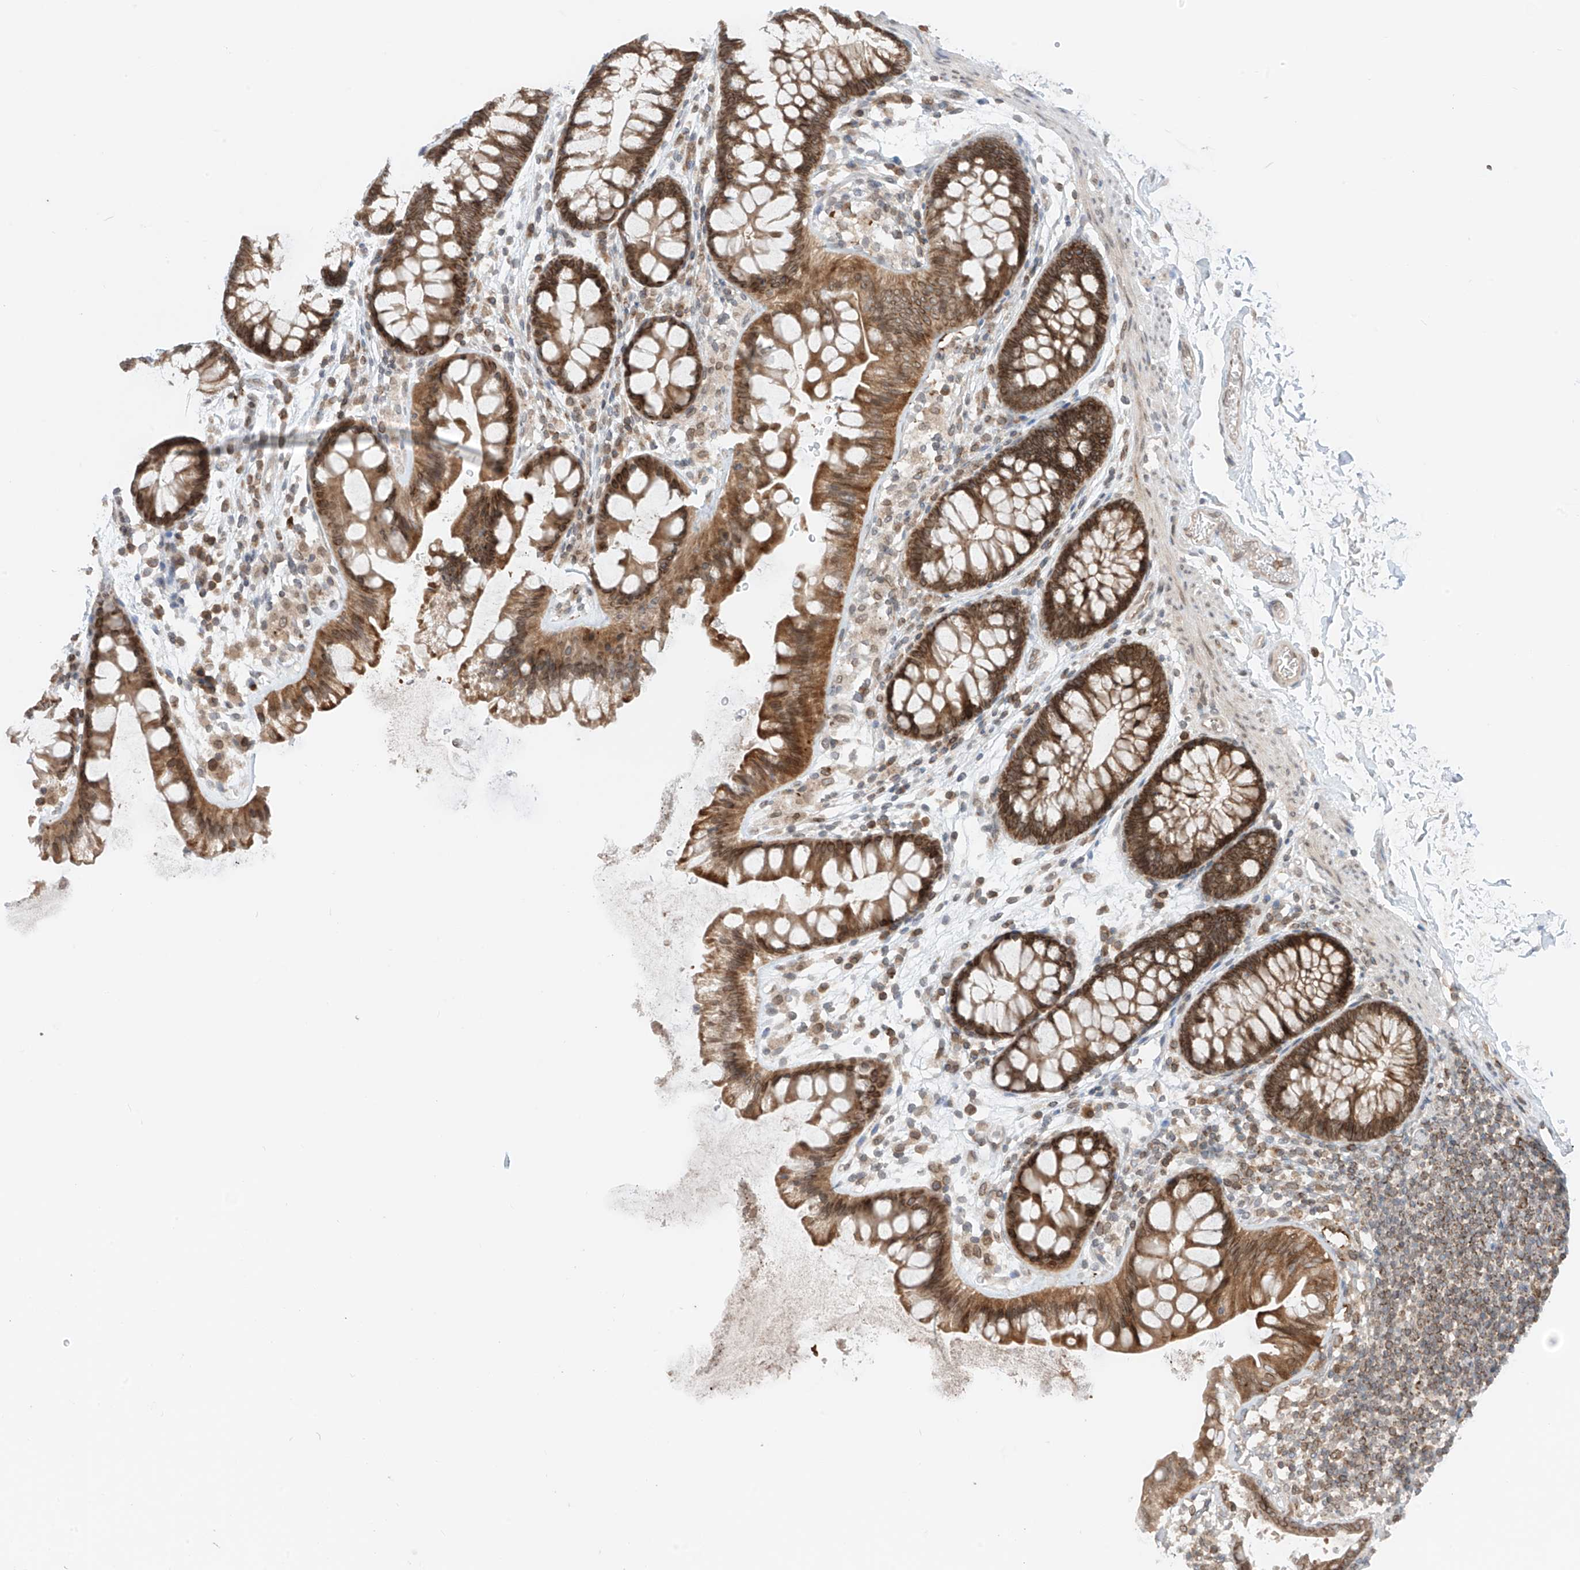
{"staining": {"intensity": "weak", "quantity": ">75%", "location": "cytoplasmic/membranous"}, "tissue": "colon", "cell_type": "Endothelial cells", "image_type": "normal", "snomed": [{"axis": "morphology", "description": "Normal tissue, NOS"}, {"axis": "topography", "description": "Colon"}], "caption": "This image displays immunohistochemistry (IHC) staining of benign human colon, with low weak cytoplasmic/membranous staining in about >75% of endothelial cells.", "gene": "AHCTF1", "patient": {"sex": "female", "age": 62}}